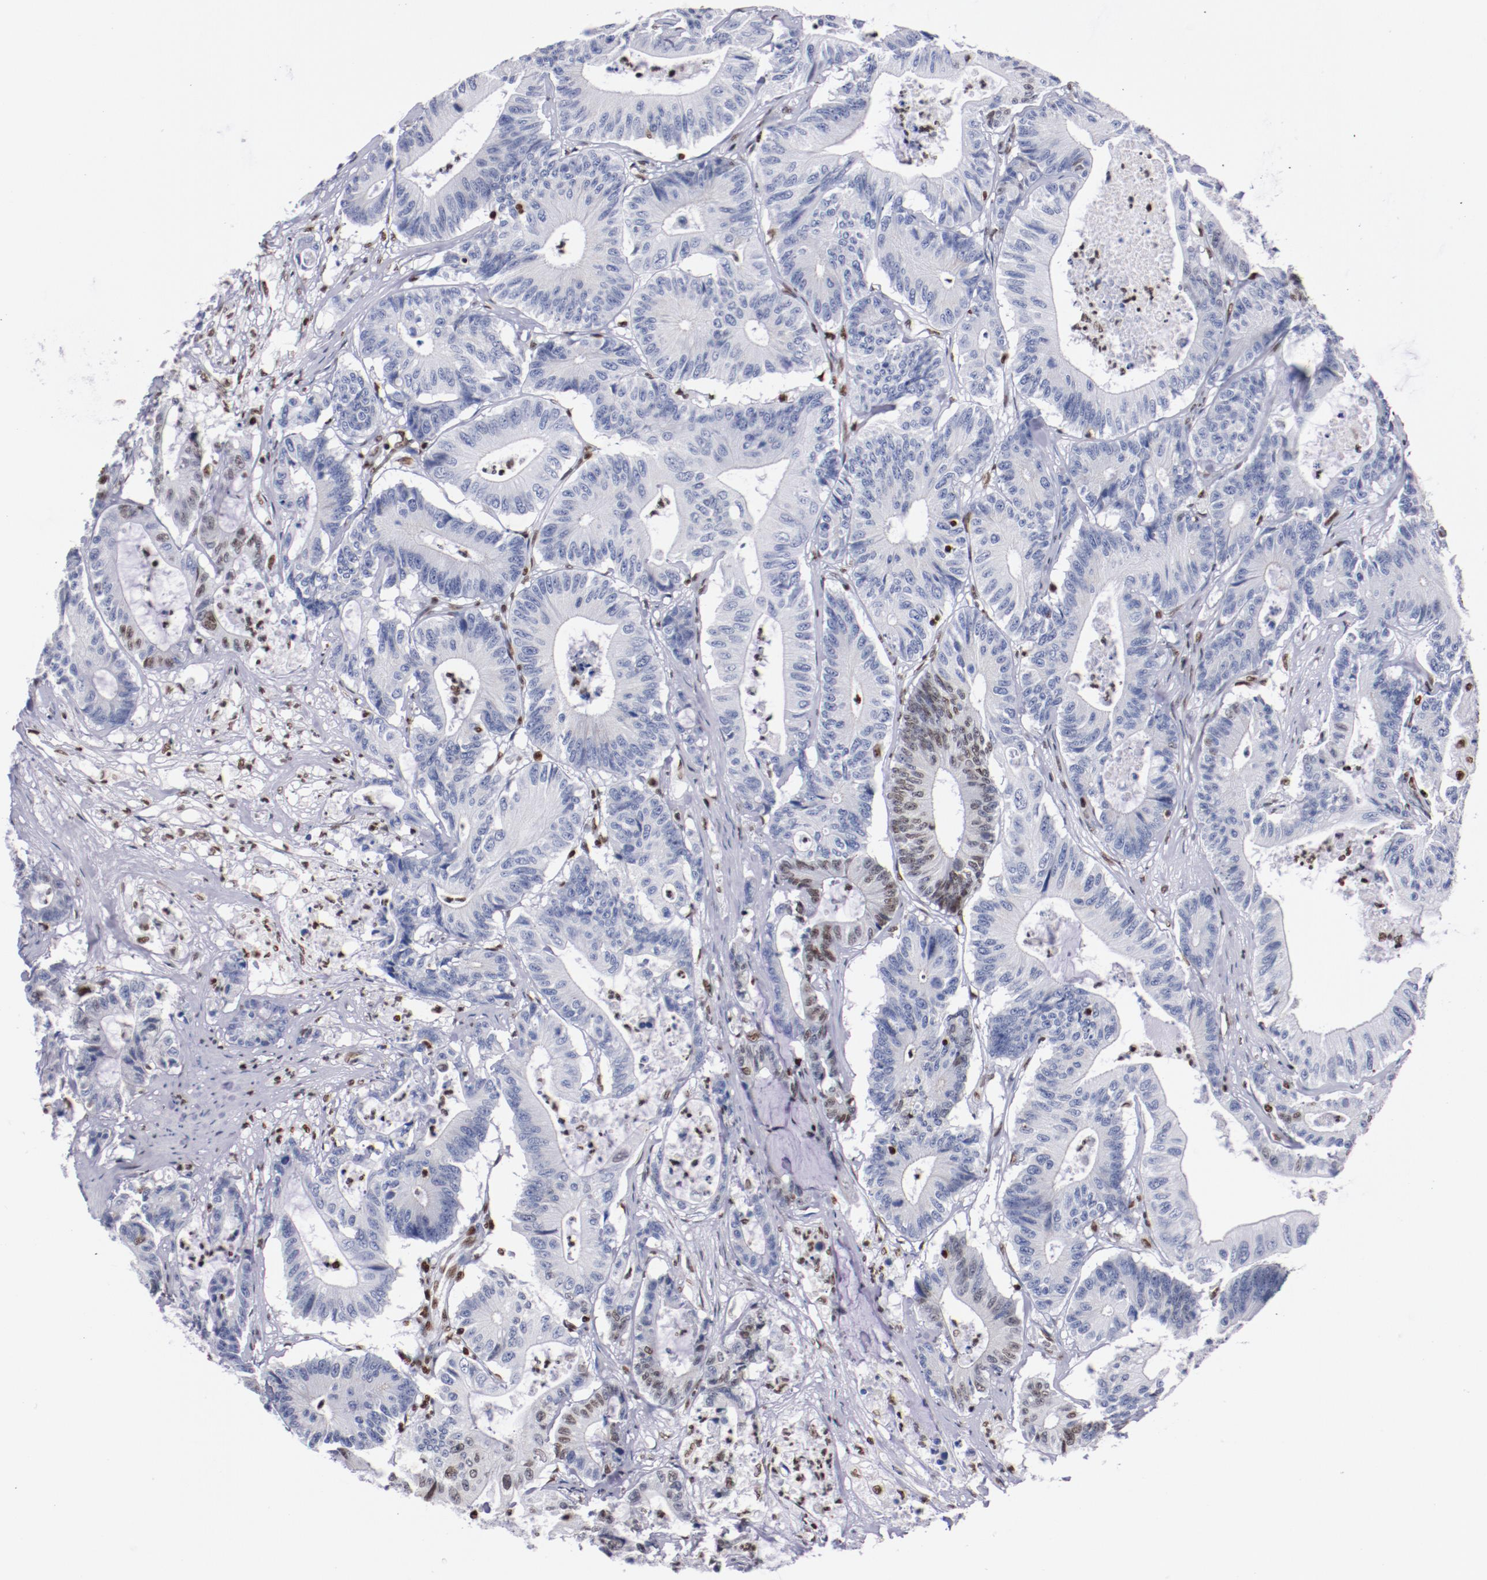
{"staining": {"intensity": "weak", "quantity": "<25%", "location": "nuclear"}, "tissue": "colorectal cancer", "cell_type": "Tumor cells", "image_type": "cancer", "snomed": [{"axis": "morphology", "description": "Adenocarcinoma, NOS"}, {"axis": "topography", "description": "Colon"}], "caption": "Immunohistochemical staining of human colorectal cancer demonstrates no significant positivity in tumor cells. (DAB immunohistochemistry with hematoxylin counter stain).", "gene": "IFI16", "patient": {"sex": "female", "age": 84}}